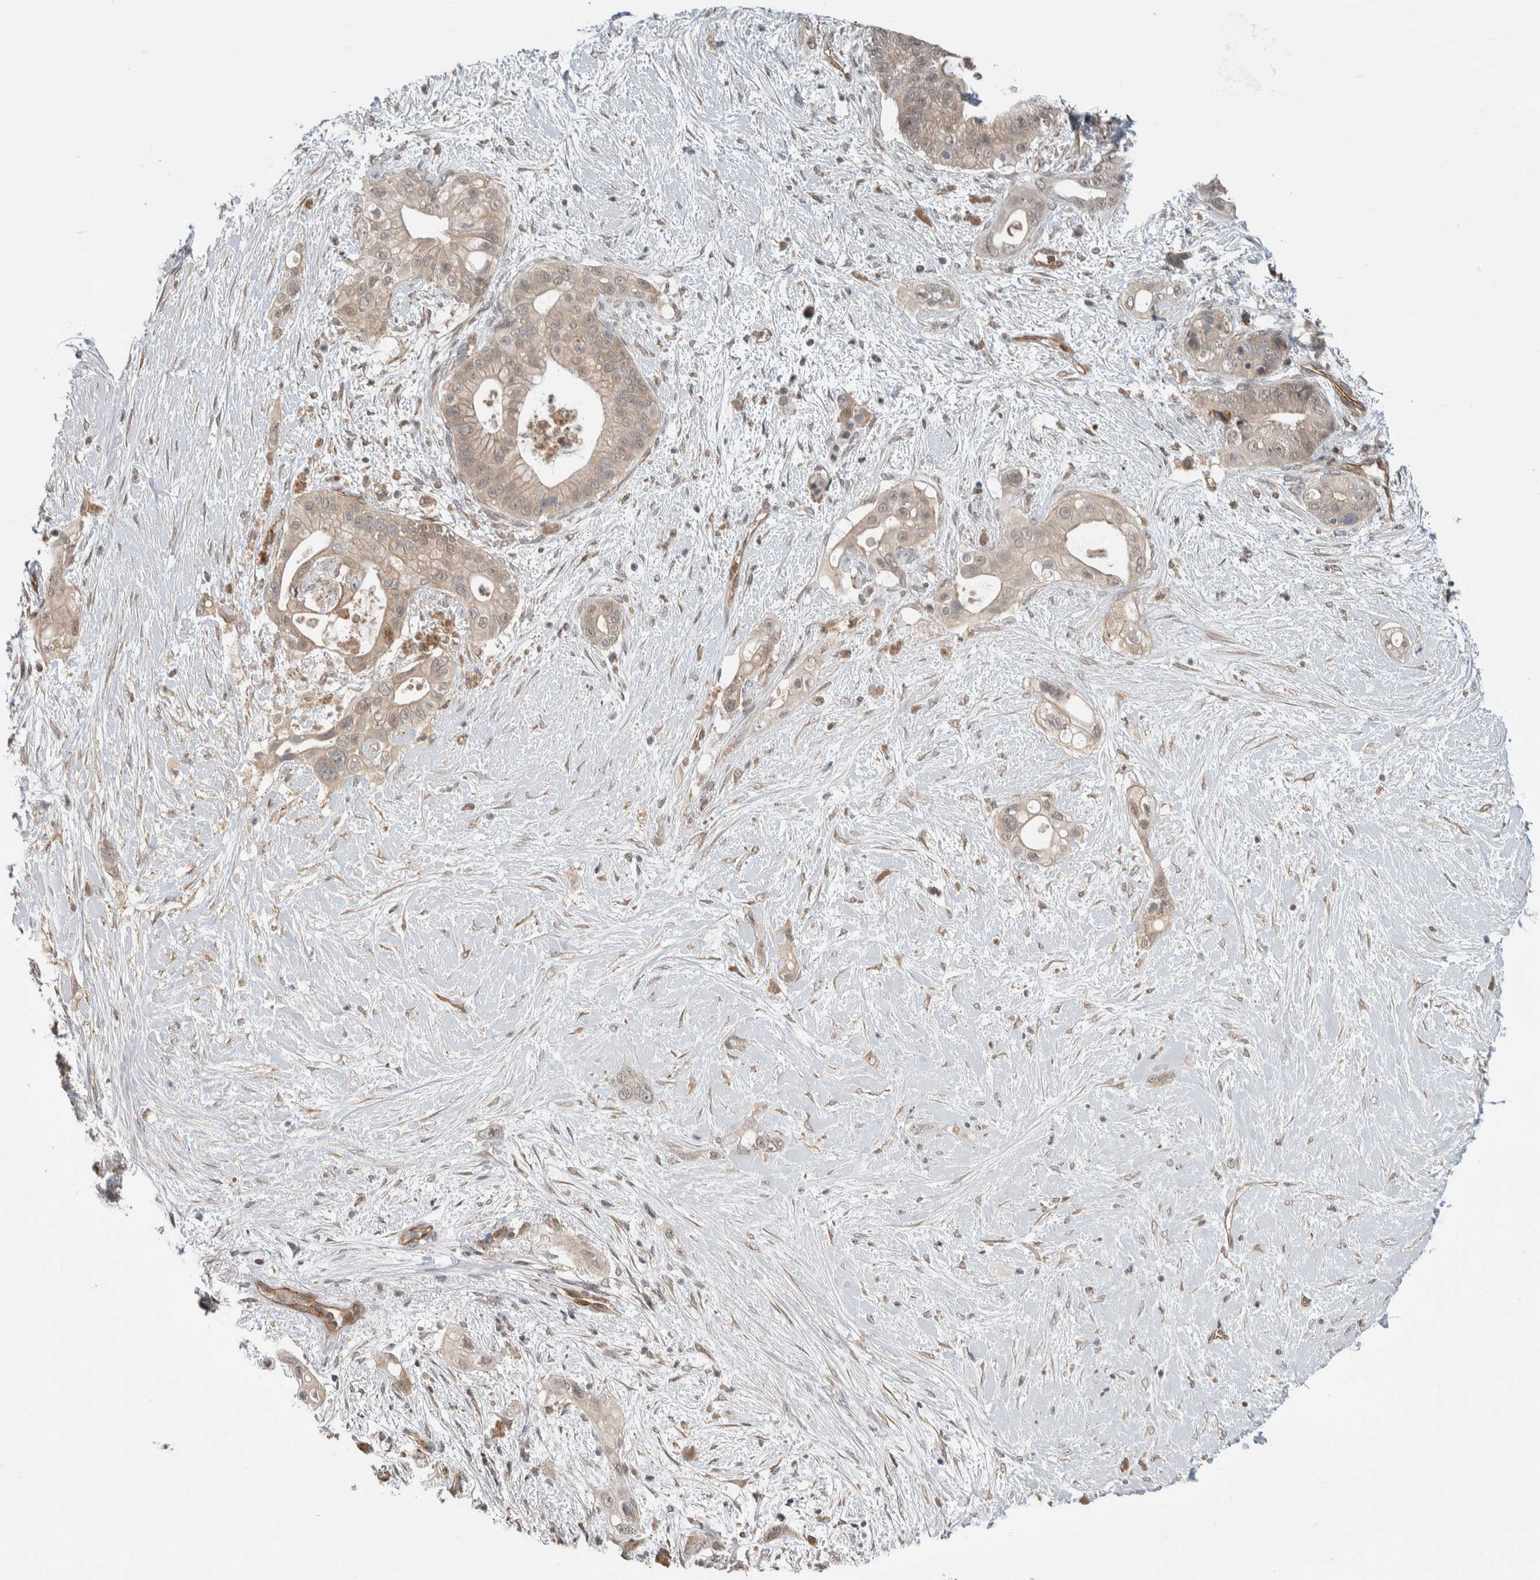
{"staining": {"intensity": "weak", "quantity": "<25%", "location": "cytoplasmic/membranous"}, "tissue": "pancreatic cancer", "cell_type": "Tumor cells", "image_type": "cancer", "snomed": [{"axis": "morphology", "description": "Adenocarcinoma, NOS"}, {"axis": "topography", "description": "Pancreas"}], "caption": "Tumor cells are negative for protein expression in human pancreatic adenocarcinoma.", "gene": "PRDM4", "patient": {"sex": "male", "age": 53}}